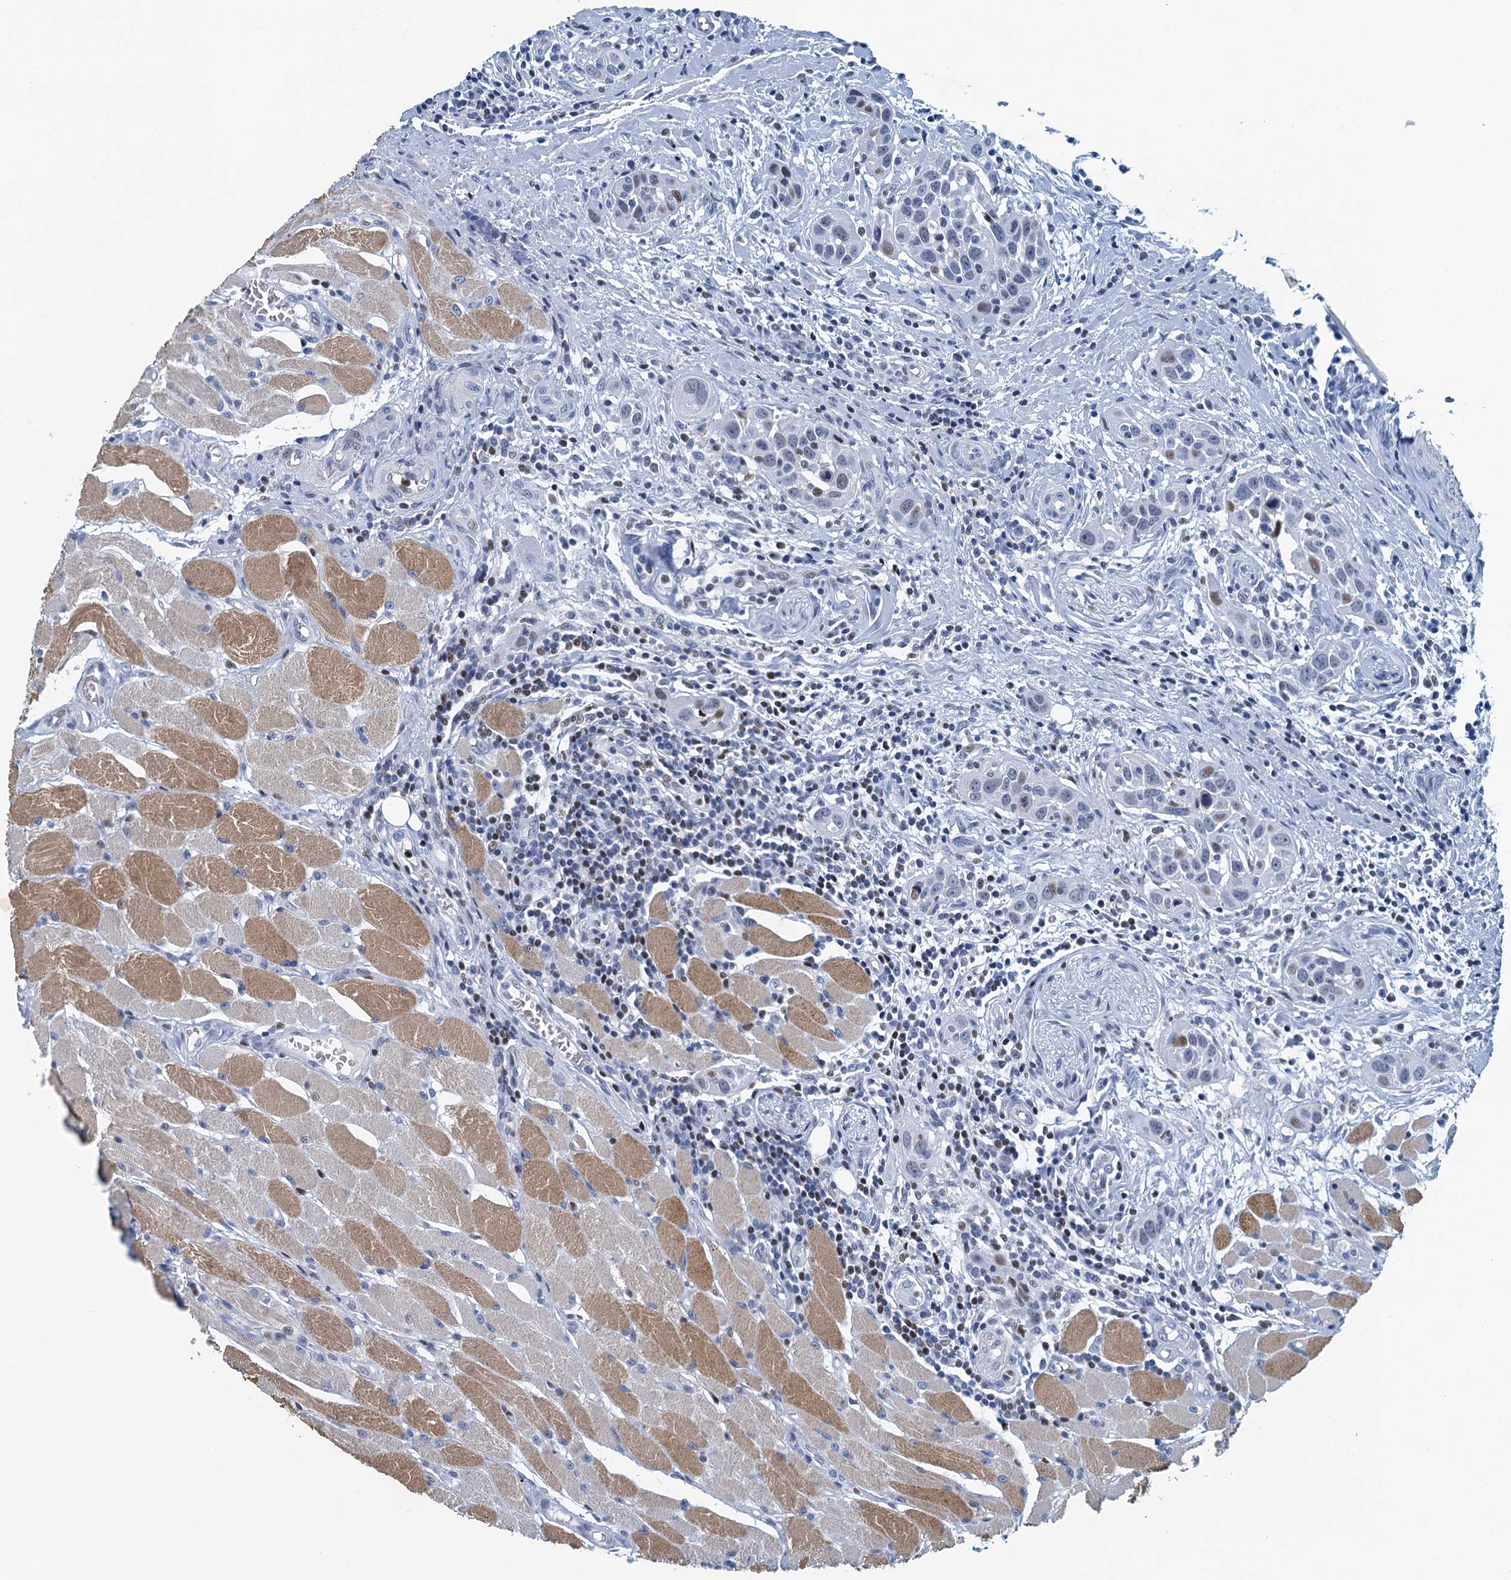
{"staining": {"intensity": "moderate", "quantity": "<25%", "location": "nuclear"}, "tissue": "head and neck cancer", "cell_type": "Tumor cells", "image_type": "cancer", "snomed": [{"axis": "morphology", "description": "Squamous cell carcinoma, NOS"}, {"axis": "topography", "description": "Oral tissue"}, {"axis": "topography", "description": "Head-Neck"}], "caption": "DAB immunohistochemical staining of head and neck cancer (squamous cell carcinoma) demonstrates moderate nuclear protein staining in approximately <25% of tumor cells.", "gene": "ANKRD13D", "patient": {"sex": "female", "age": 50}}